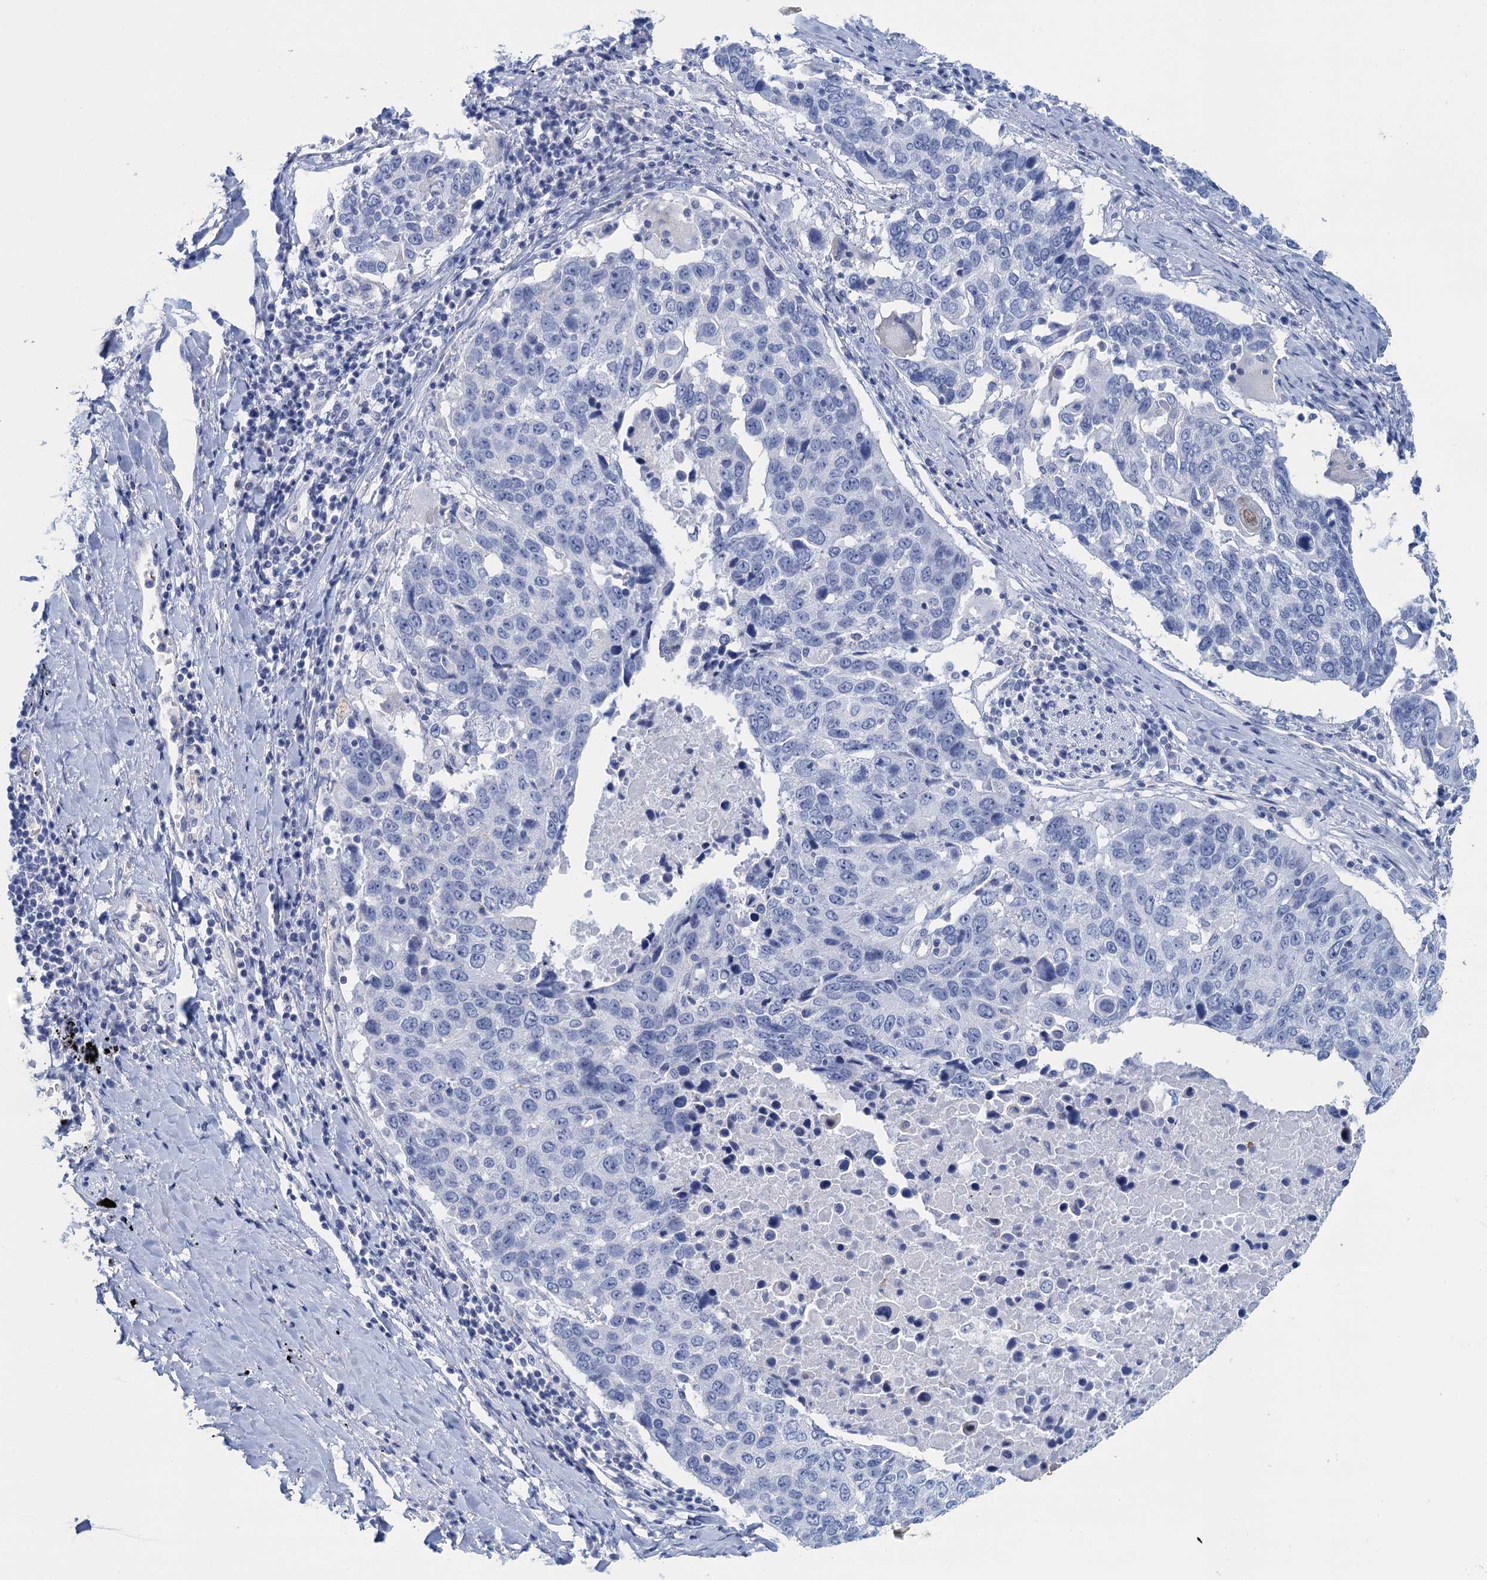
{"staining": {"intensity": "negative", "quantity": "none", "location": "none"}, "tissue": "lung cancer", "cell_type": "Tumor cells", "image_type": "cancer", "snomed": [{"axis": "morphology", "description": "Squamous cell carcinoma, NOS"}, {"axis": "topography", "description": "Lung"}], "caption": "Tumor cells show no significant positivity in squamous cell carcinoma (lung). Nuclei are stained in blue.", "gene": "CALML5", "patient": {"sex": "male", "age": 66}}